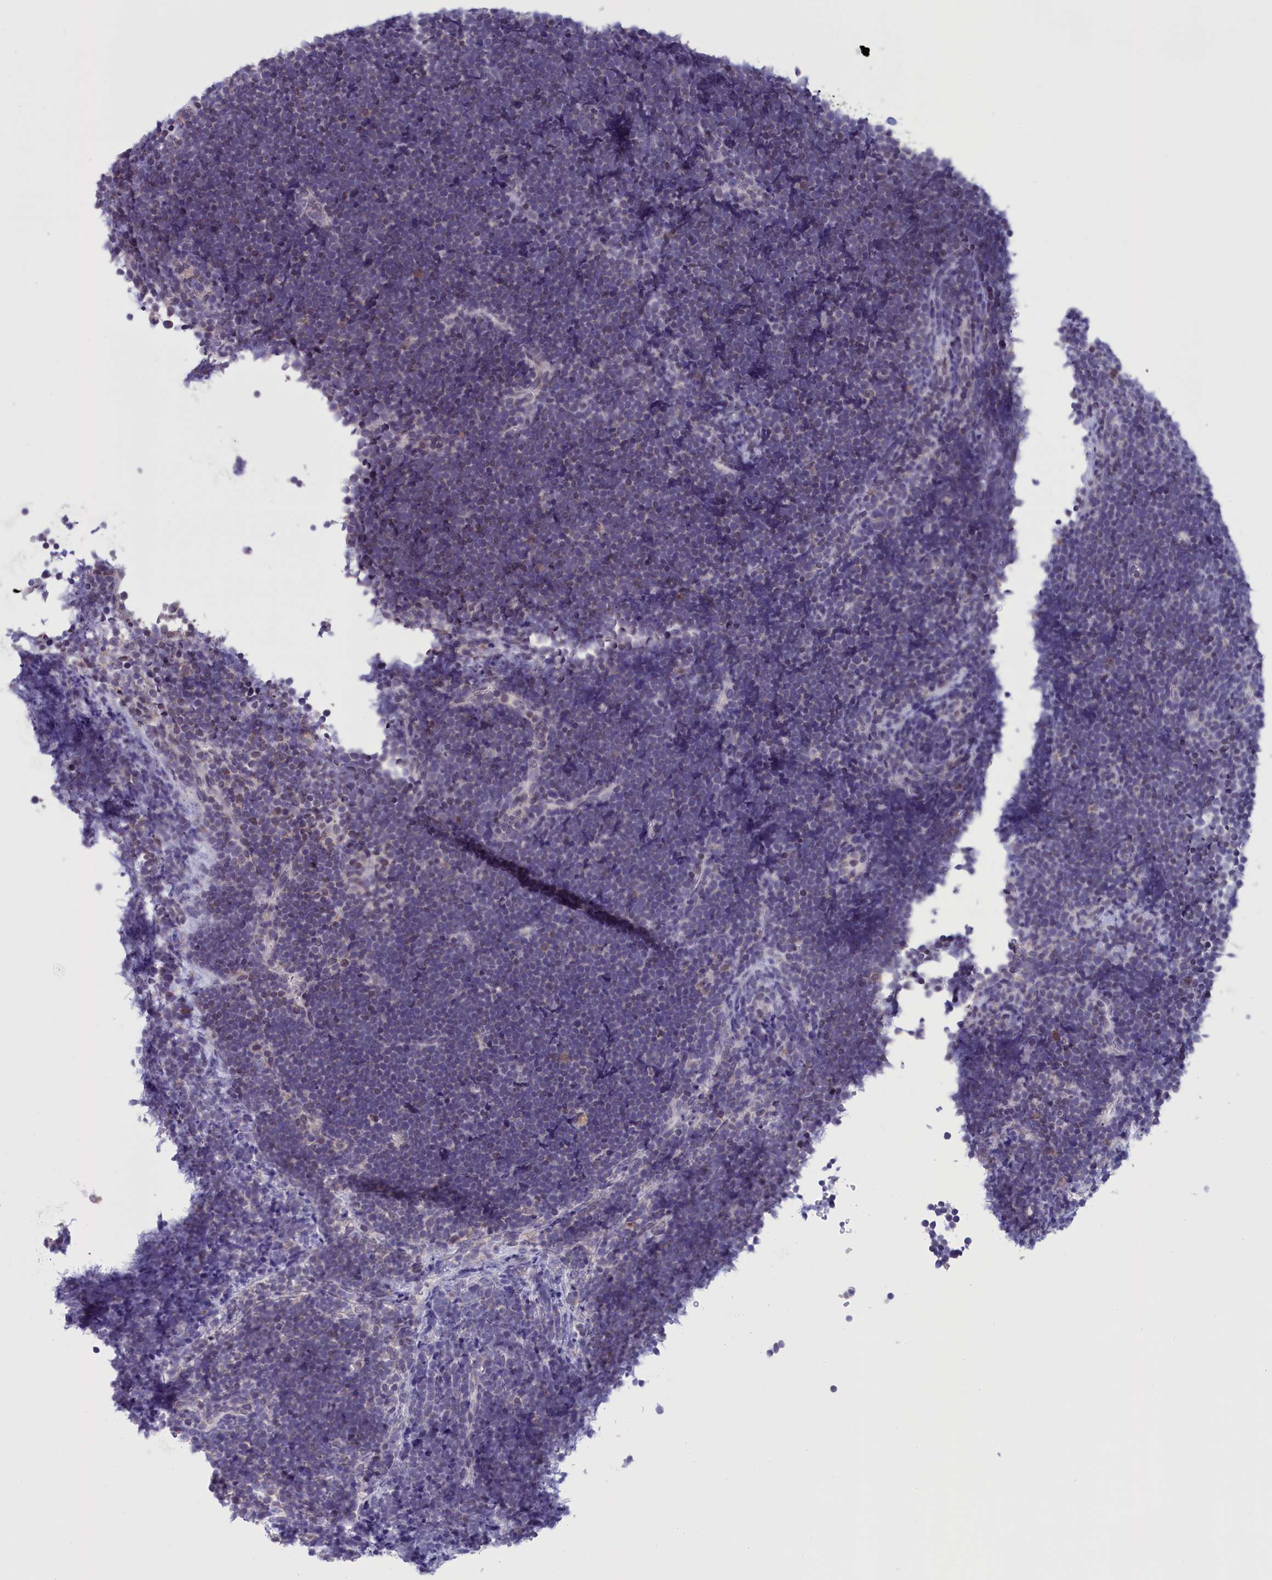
{"staining": {"intensity": "negative", "quantity": "none", "location": "none"}, "tissue": "lymphoma", "cell_type": "Tumor cells", "image_type": "cancer", "snomed": [{"axis": "morphology", "description": "Malignant lymphoma, non-Hodgkin's type, High grade"}, {"axis": "topography", "description": "Lymph node"}], "caption": "Immunohistochemical staining of human malignant lymphoma, non-Hodgkin's type (high-grade) displays no significant staining in tumor cells.", "gene": "PARS2", "patient": {"sex": "male", "age": 13}}